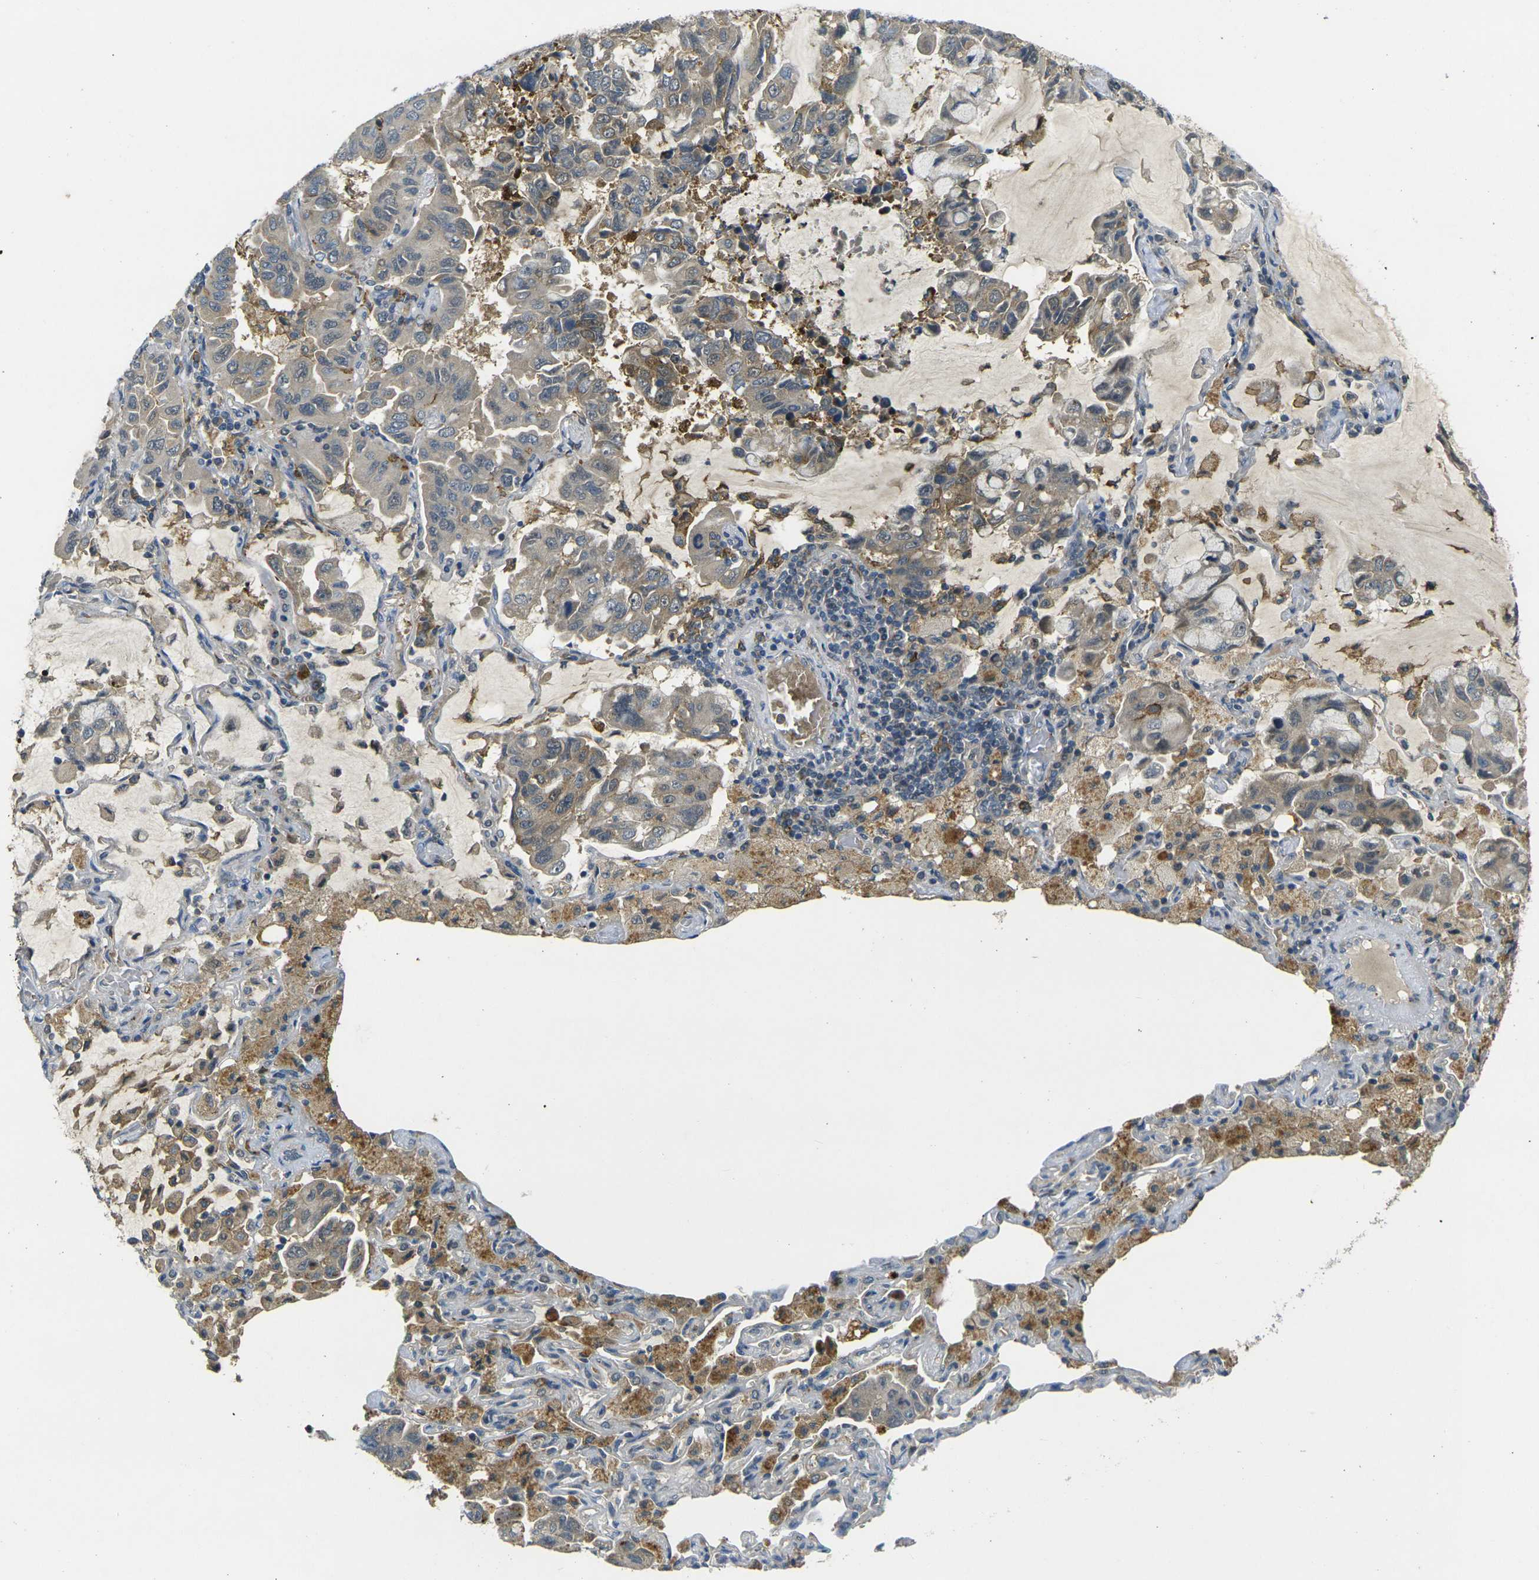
{"staining": {"intensity": "weak", "quantity": ">75%", "location": "cytoplasmic/membranous"}, "tissue": "lung cancer", "cell_type": "Tumor cells", "image_type": "cancer", "snomed": [{"axis": "morphology", "description": "Adenocarcinoma, NOS"}, {"axis": "topography", "description": "Lung"}], "caption": "High-power microscopy captured an IHC histopathology image of lung cancer (adenocarcinoma), revealing weak cytoplasmic/membranous positivity in about >75% of tumor cells.", "gene": "PIGL", "patient": {"sex": "male", "age": 64}}